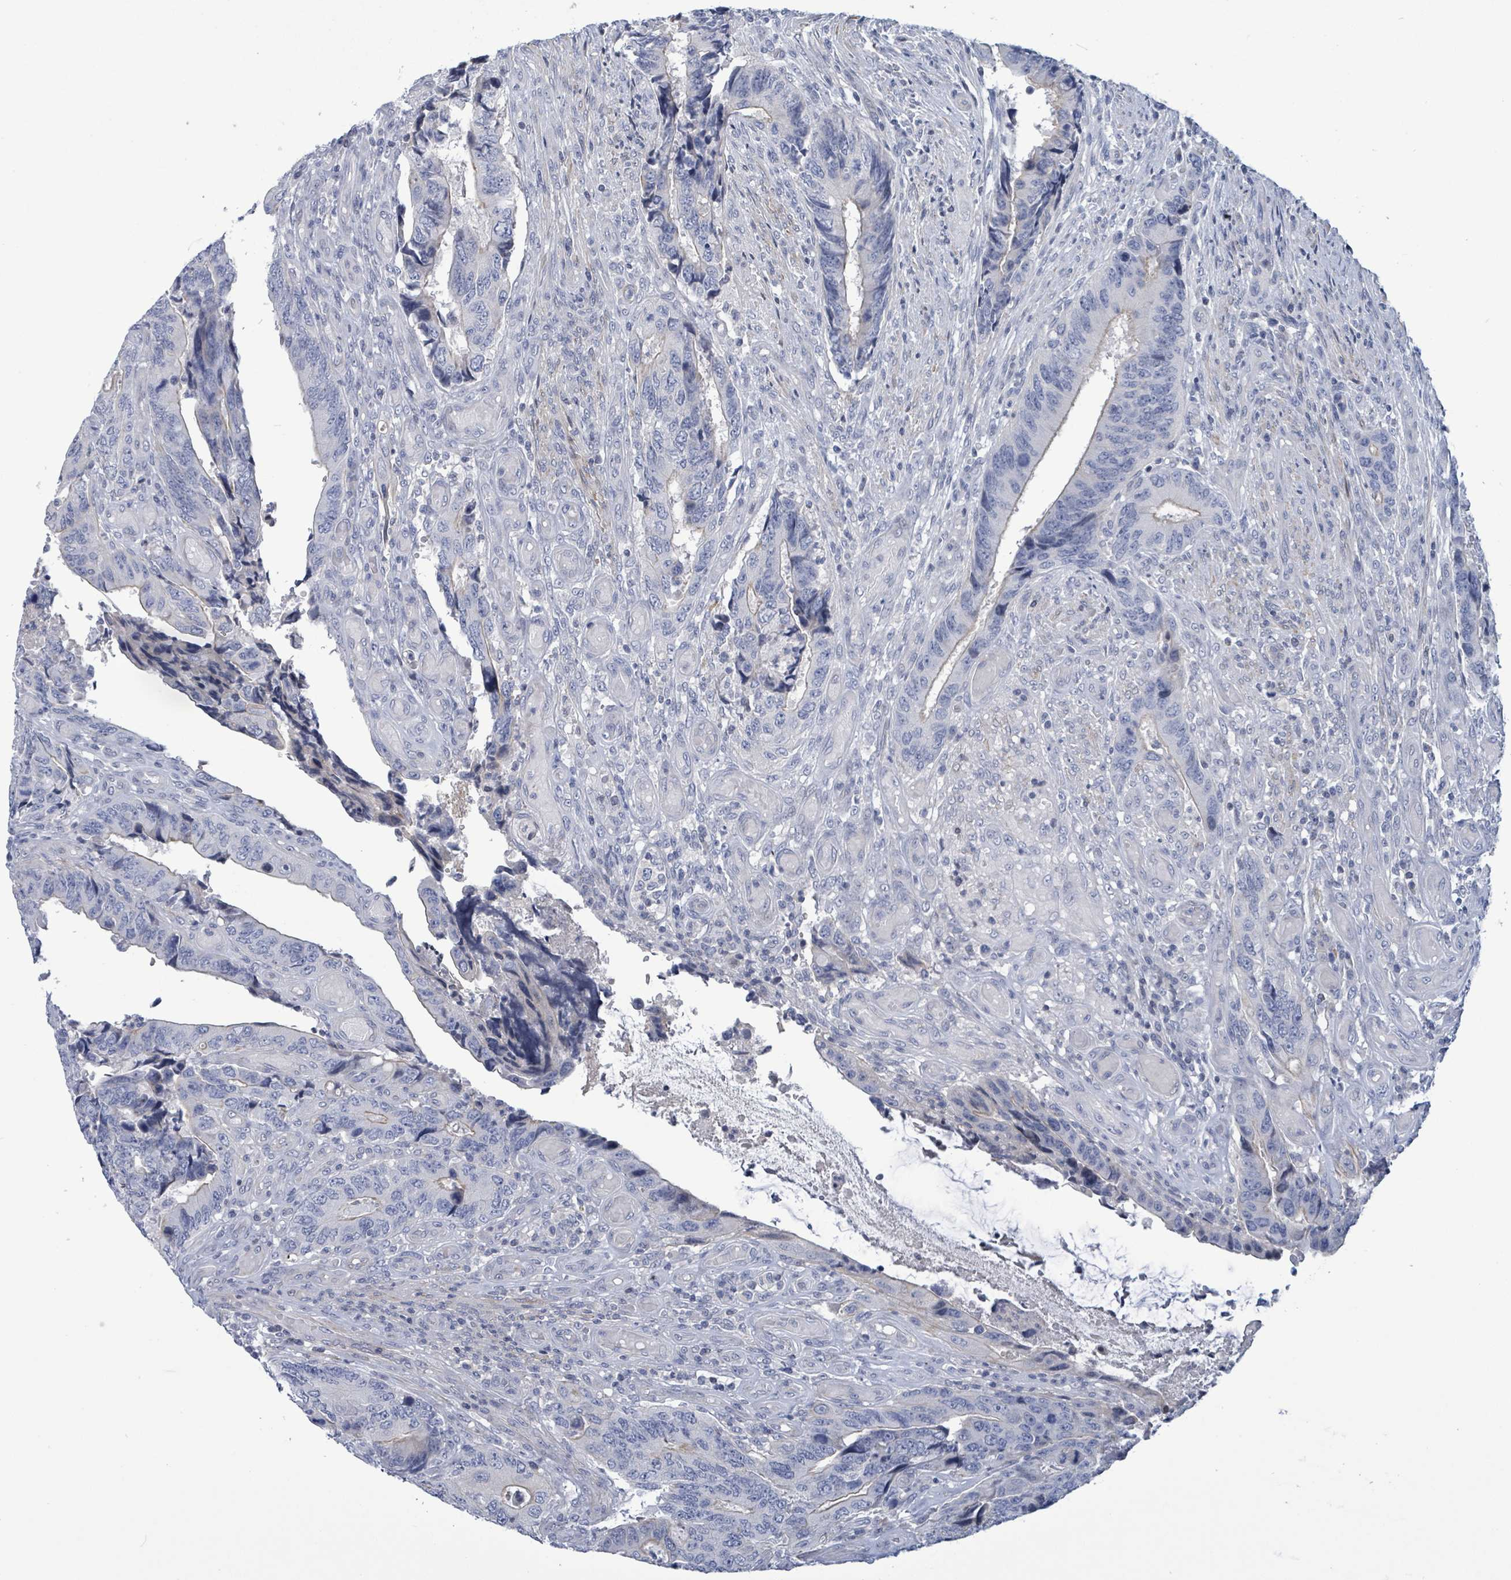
{"staining": {"intensity": "negative", "quantity": "none", "location": "none"}, "tissue": "colorectal cancer", "cell_type": "Tumor cells", "image_type": "cancer", "snomed": [{"axis": "morphology", "description": "Adenocarcinoma, NOS"}, {"axis": "topography", "description": "Colon"}], "caption": "There is no significant staining in tumor cells of colorectal cancer (adenocarcinoma).", "gene": "NTN3", "patient": {"sex": "male", "age": 87}}